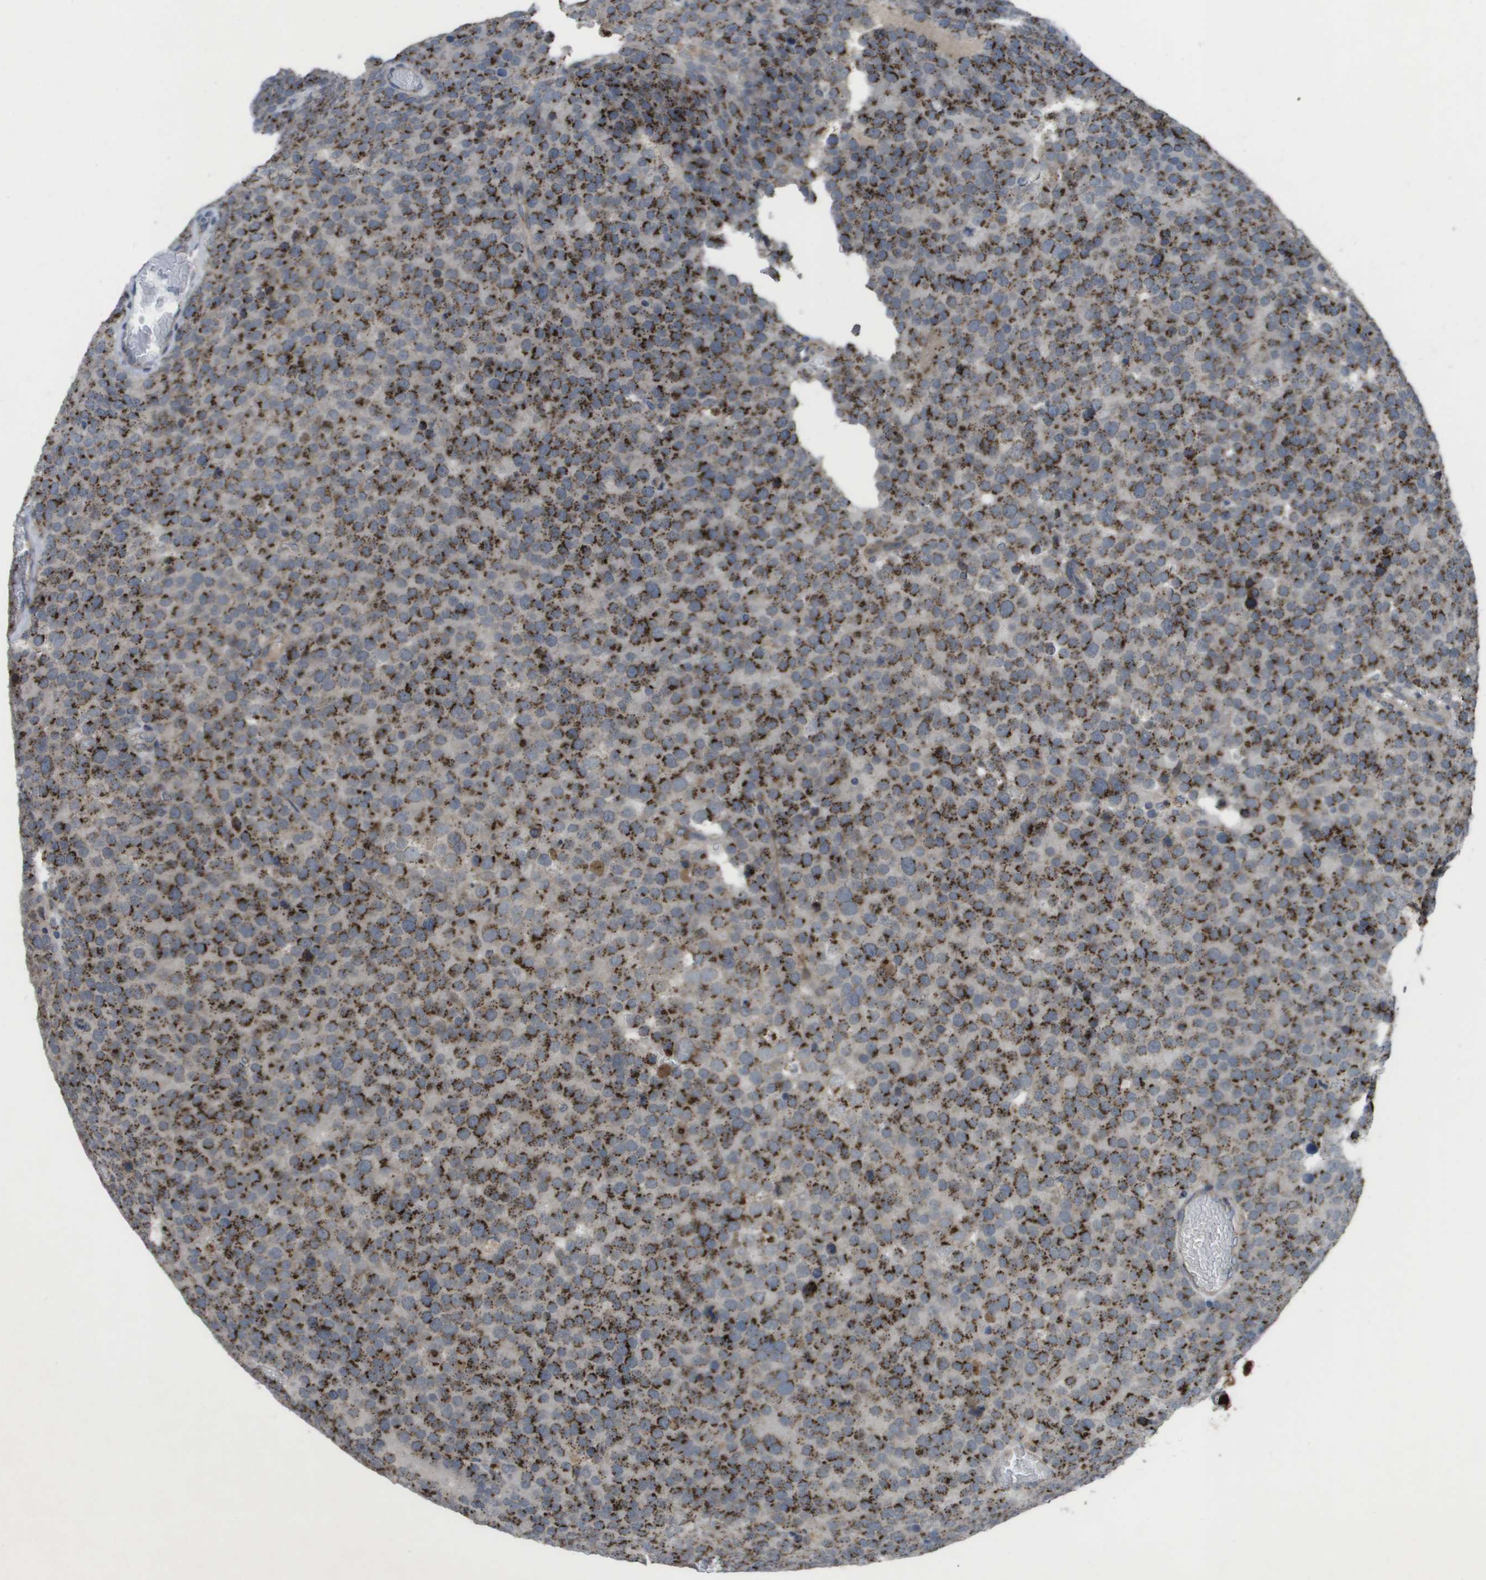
{"staining": {"intensity": "strong", "quantity": ">75%", "location": "cytoplasmic/membranous"}, "tissue": "testis cancer", "cell_type": "Tumor cells", "image_type": "cancer", "snomed": [{"axis": "morphology", "description": "Normal tissue, NOS"}, {"axis": "morphology", "description": "Seminoma, NOS"}, {"axis": "topography", "description": "Testis"}], "caption": "Immunohistochemistry (DAB (3,3'-diaminobenzidine)) staining of seminoma (testis) exhibits strong cytoplasmic/membranous protein staining in approximately >75% of tumor cells.", "gene": "QSOX2", "patient": {"sex": "male", "age": 71}}